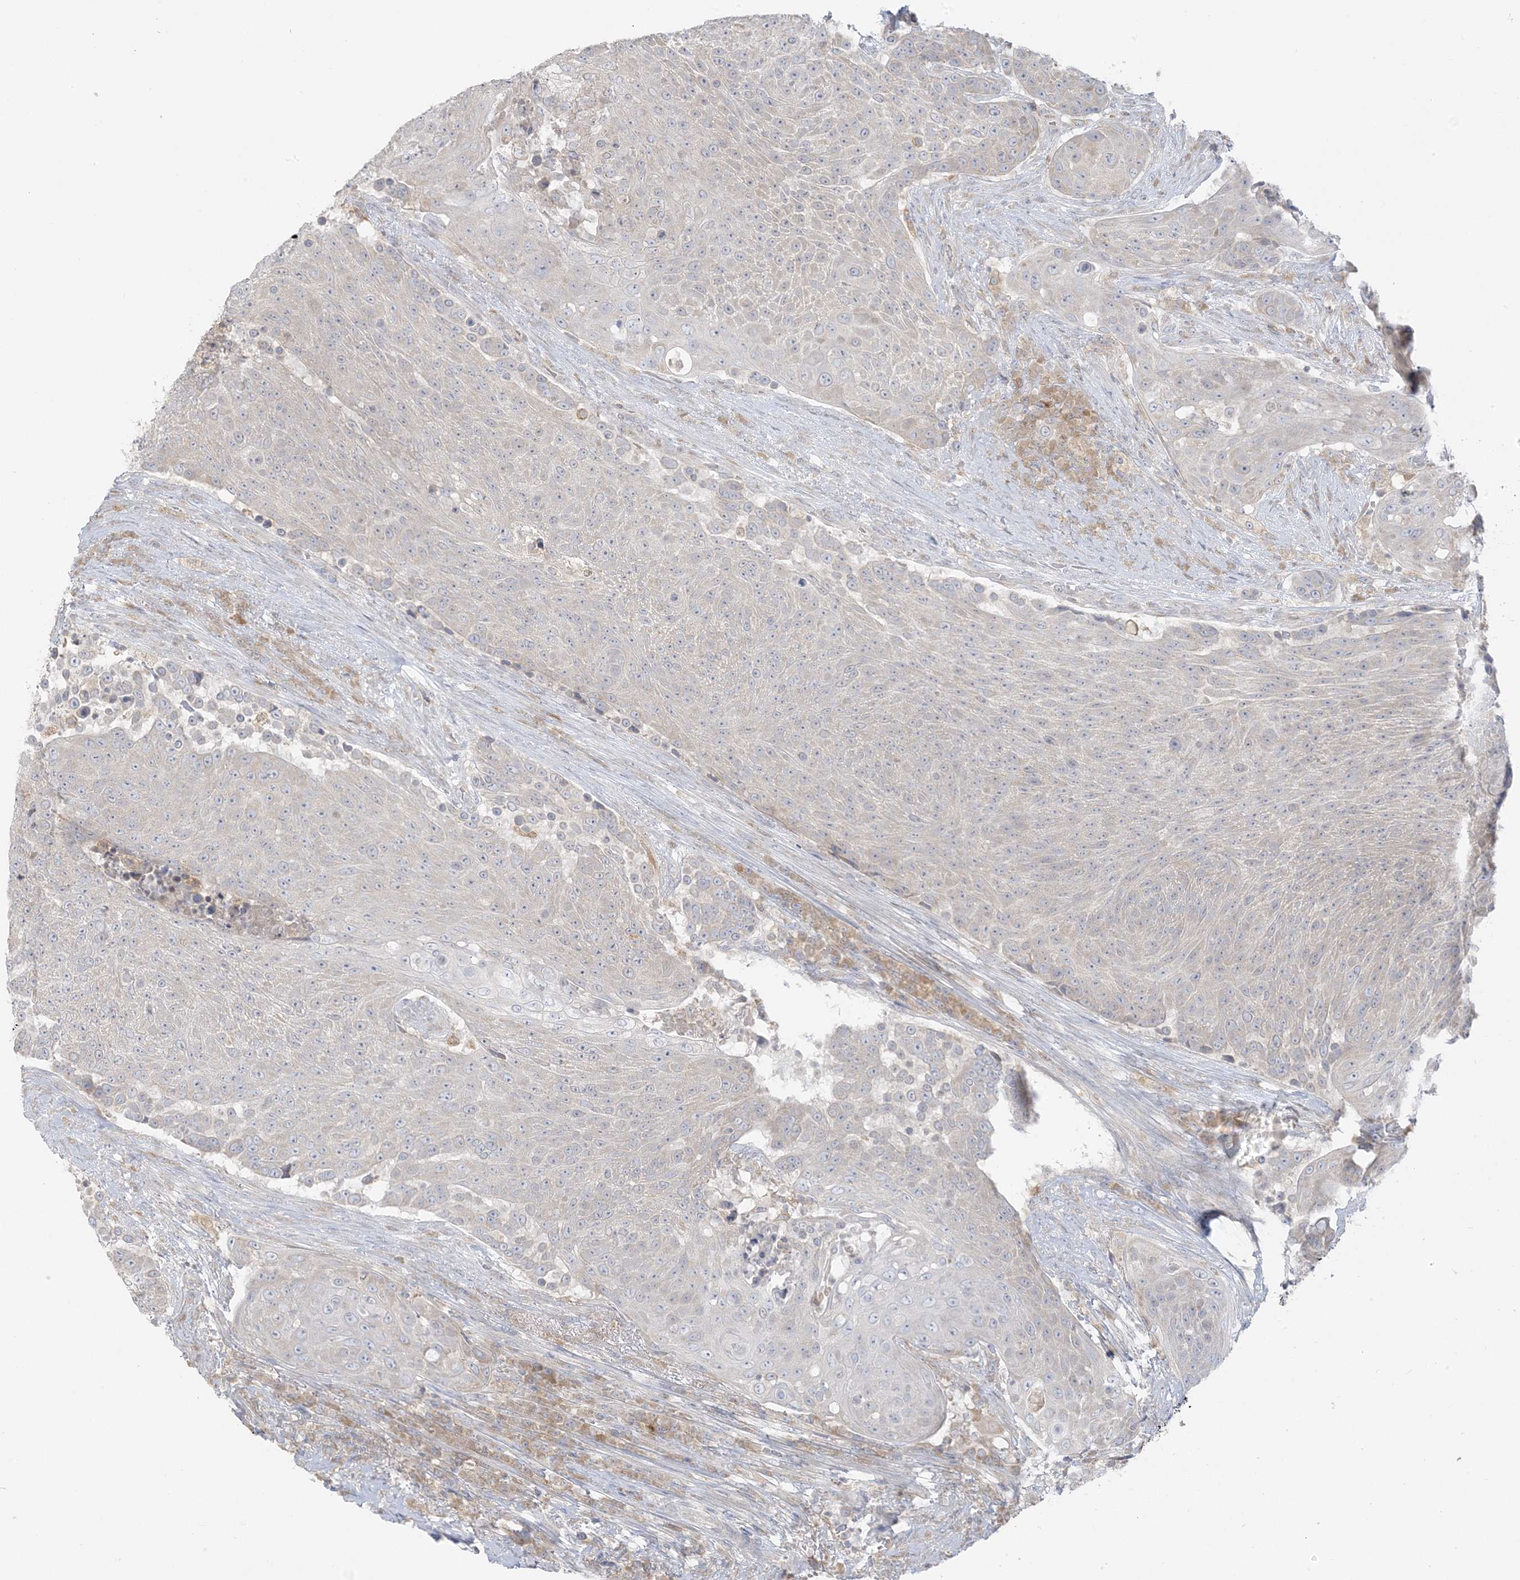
{"staining": {"intensity": "negative", "quantity": "none", "location": "none"}, "tissue": "urothelial cancer", "cell_type": "Tumor cells", "image_type": "cancer", "snomed": [{"axis": "morphology", "description": "Urothelial carcinoma, High grade"}, {"axis": "topography", "description": "Urinary bladder"}], "caption": "The IHC micrograph has no significant positivity in tumor cells of urothelial carcinoma (high-grade) tissue.", "gene": "EEFSEC", "patient": {"sex": "female", "age": 63}}